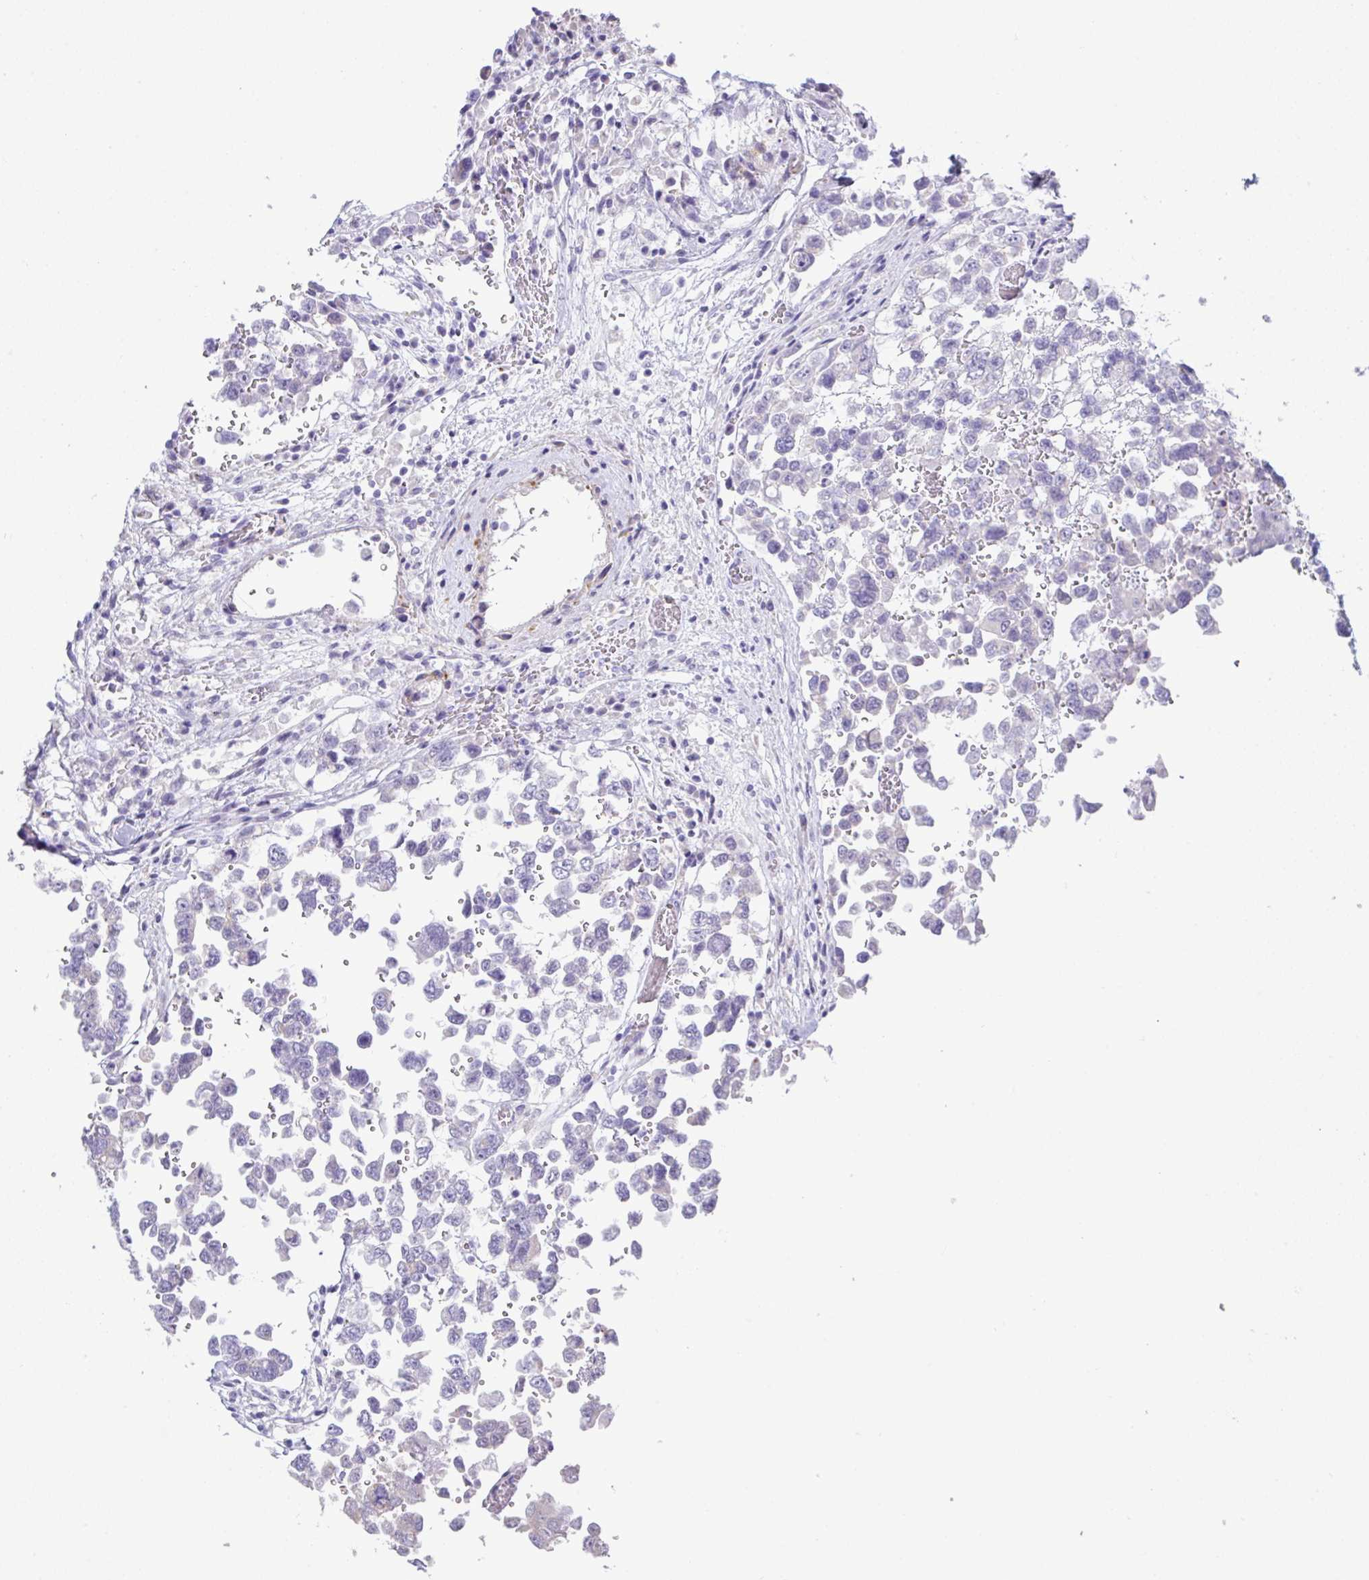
{"staining": {"intensity": "negative", "quantity": "none", "location": "none"}, "tissue": "testis cancer", "cell_type": "Tumor cells", "image_type": "cancer", "snomed": [{"axis": "morphology", "description": "Carcinoma, Embryonal, NOS"}, {"axis": "topography", "description": "Testis"}], "caption": "IHC micrograph of neoplastic tissue: embryonal carcinoma (testis) stained with DAB displays no significant protein staining in tumor cells.", "gene": "MED11", "patient": {"sex": "male", "age": 18}}